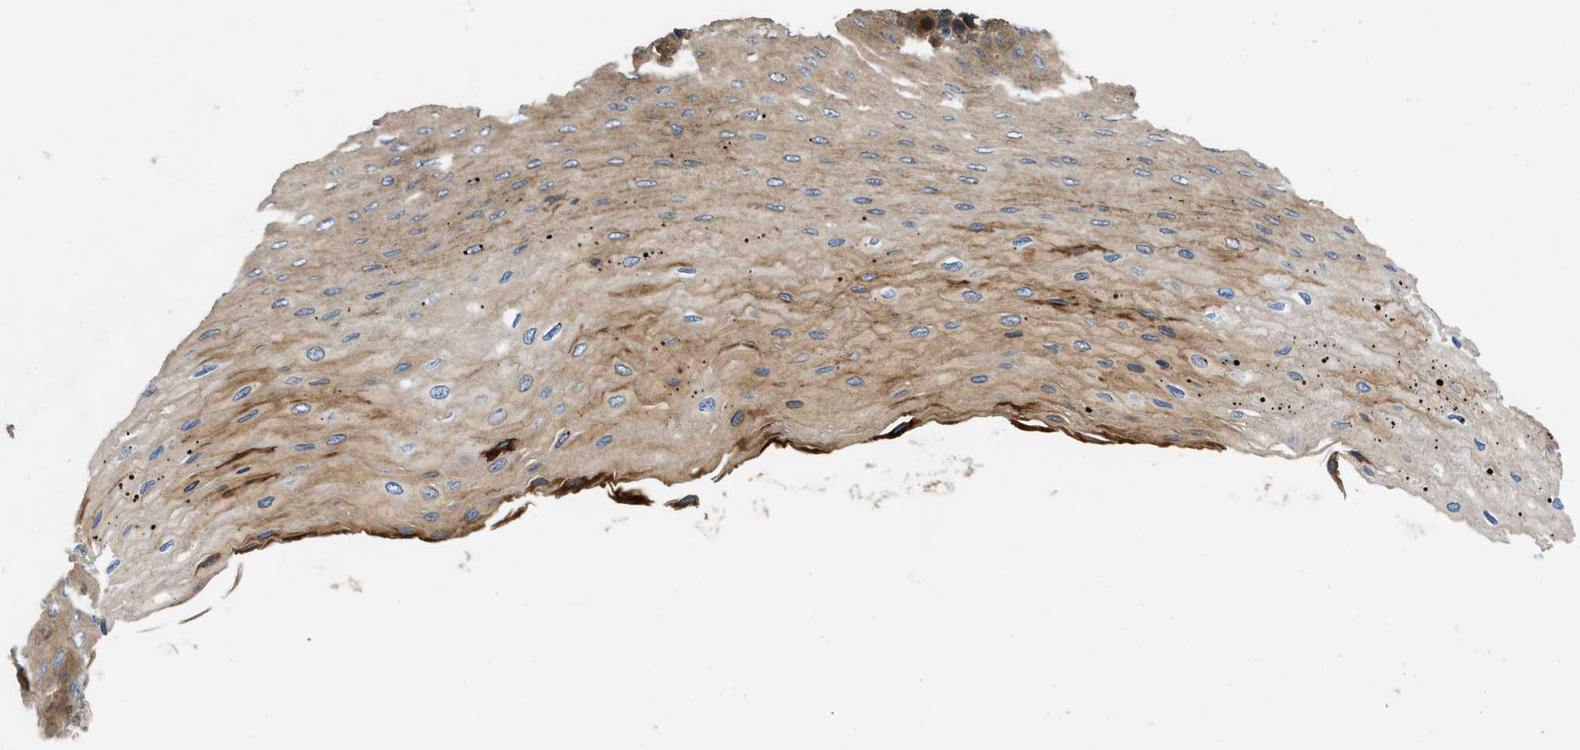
{"staining": {"intensity": "moderate", "quantity": ">75%", "location": "cytoplasmic/membranous"}, "tissue": "esophagus", "cell_type": "Squamous epithelial cells", "image_type": "normal", "snomed": [{"axis": "morphology", "description": "Normal tissue, NOS"}, {"axis": "topography", "description": "Esophagus"}], "caption": "This image shows IHC staining of normal human esophagus, with medium moderate cytoplasmic/membranous expression in about >75% of squamous epithelial cells.", "gene": "CNNM3", "patient": {"sex": "female", "age": 72}}